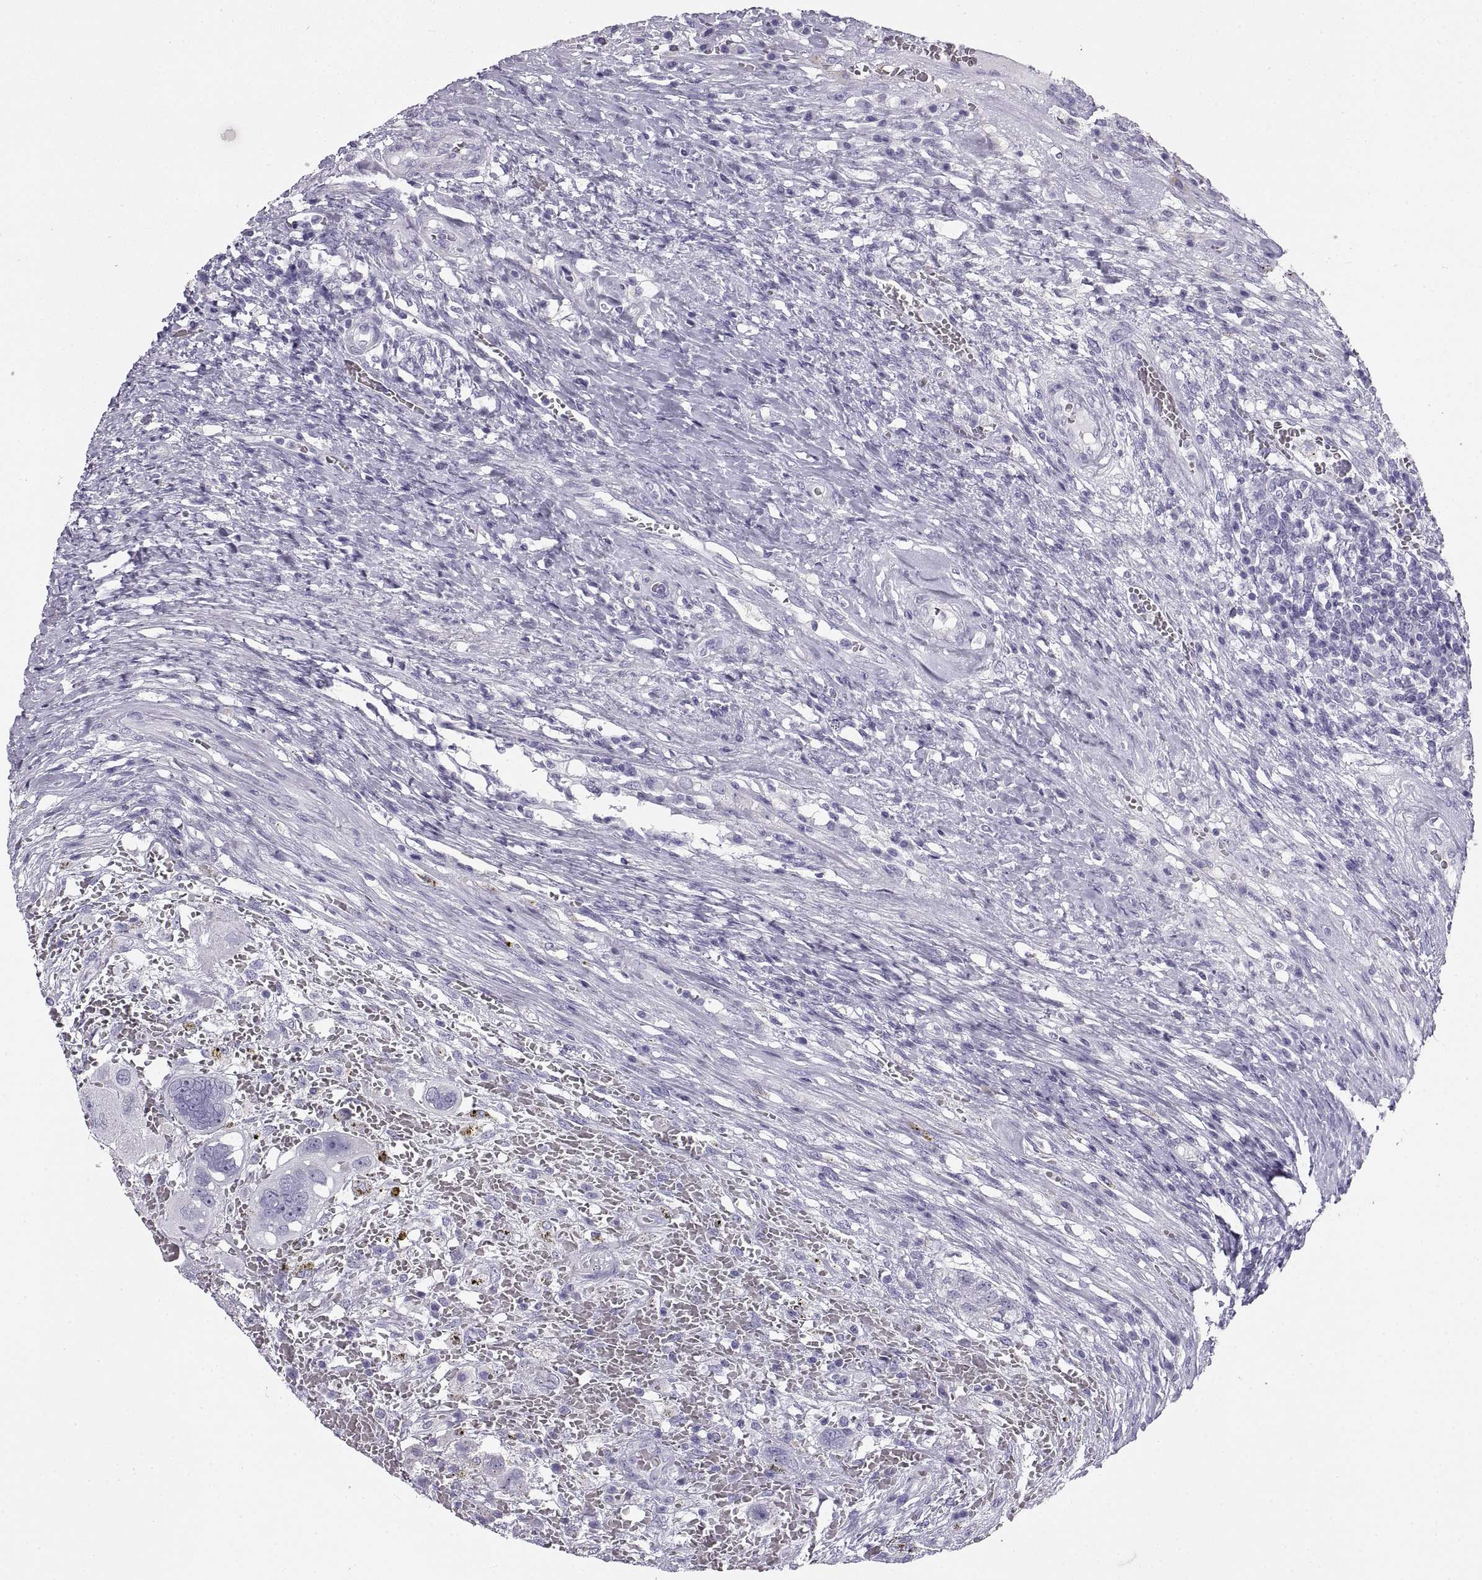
{"staining": {"intensity": "negative", "quantity": "none", "location": "none"}, "tissue": "testis cancer", "cell_type": "Tumor cells", "image_type": "cancer", "snomed": [{"axis": "morphology", "description": "Carcinoma, Embryonal, NOS"}, {"axis": "topography", "description": "Testis"}], "caption": "The image reveals no significant staining in tumor cells of testis cancer.", "gene": "RLBP1", "patient": {"sex": "male", "age": 26}}